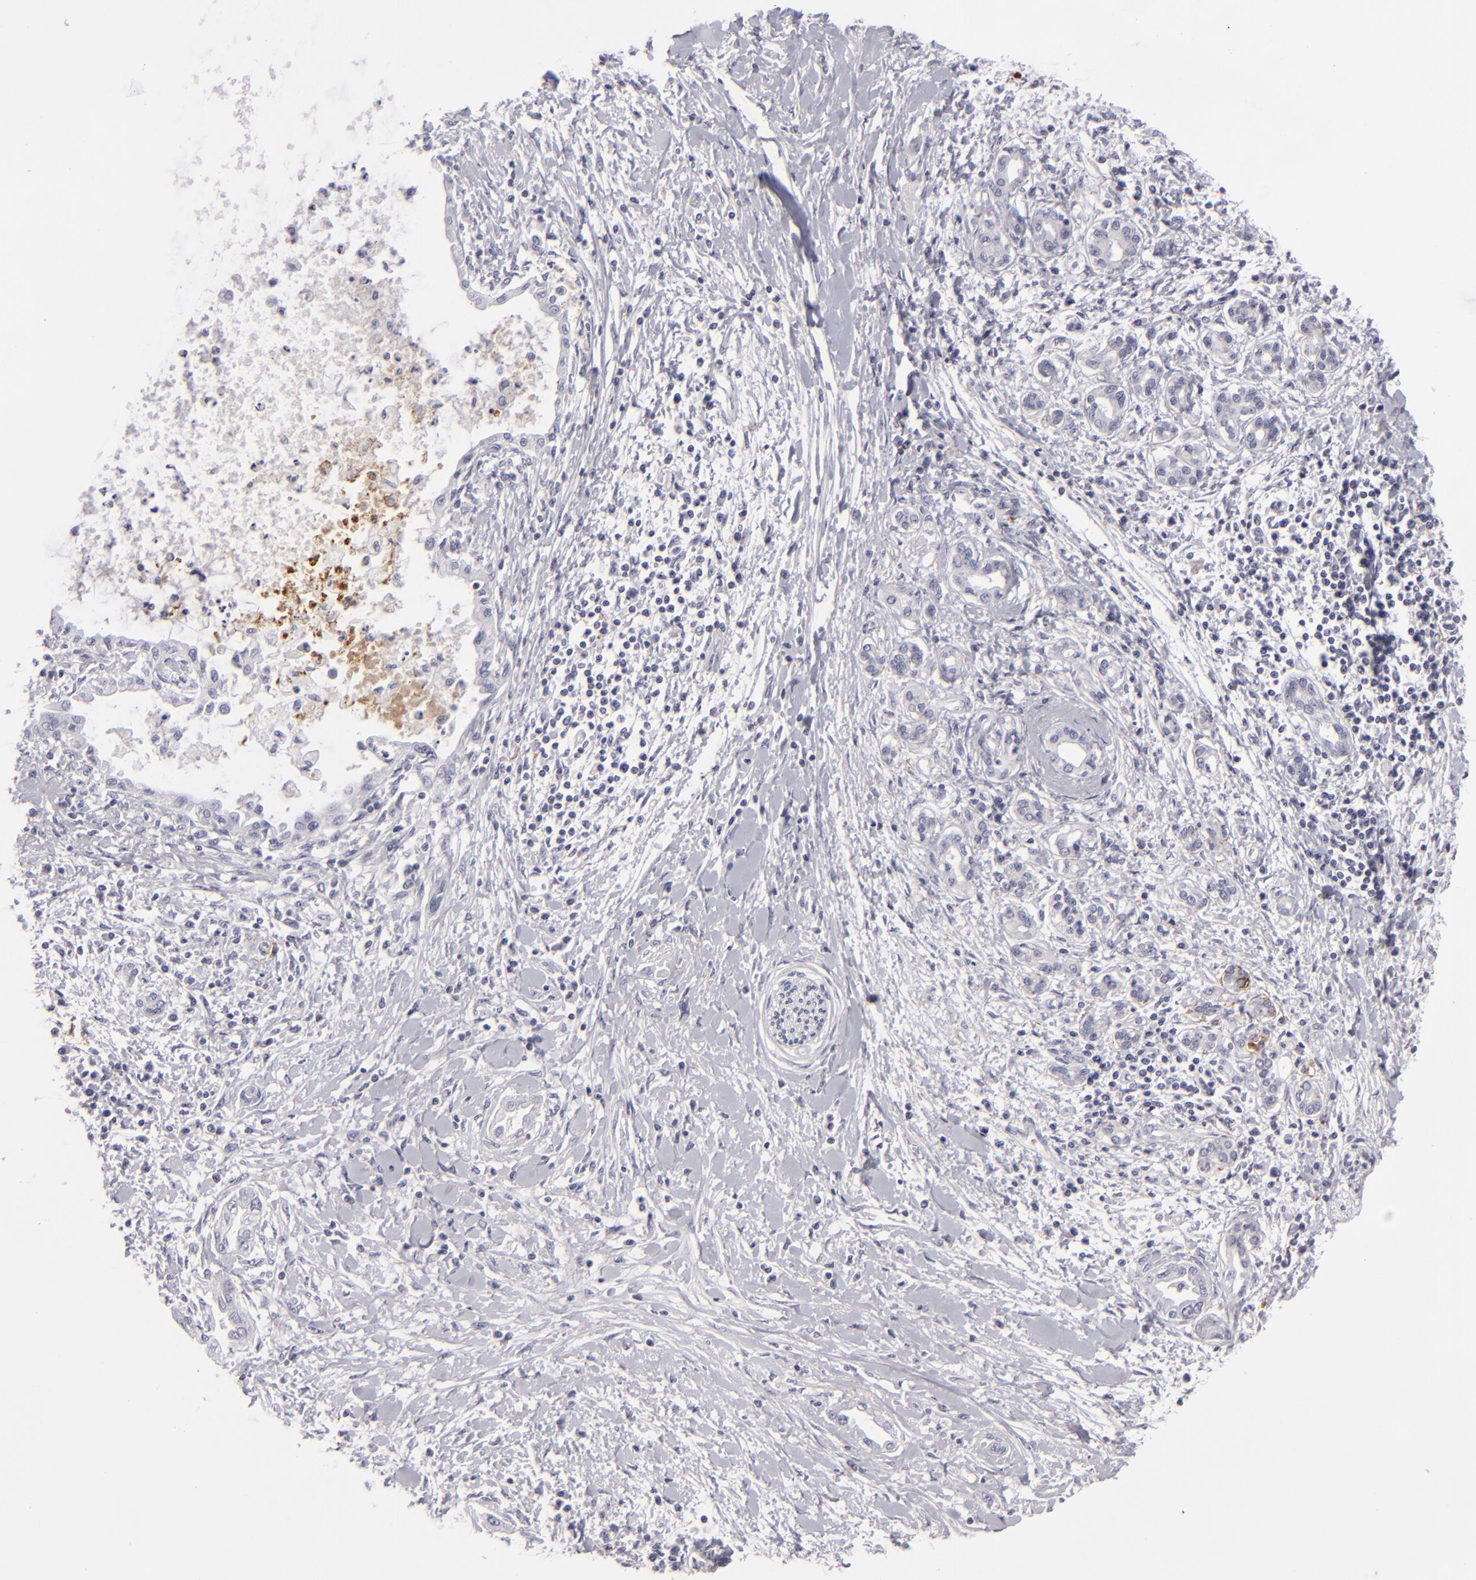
{"staining": {"intensity": "negative", "quantity": "none", "location": "none"}, "tissue": "pancreatic cancer", "cell_type": "Tumor cells", "image_type": "cancer", "snomed": [{"axis": "morphology", "description": "Adenocarcinoma, NOS"}, {"axis": "topography", "description": "Pancreas"}], "caption": "A high-resolution micrograph shows IHC staining of adenocarcinoma (pancreatic), which demonstrates no significant positivity in tumor cells.", "gene": "C9", "patient": {"sex": "female", "age": 64}}